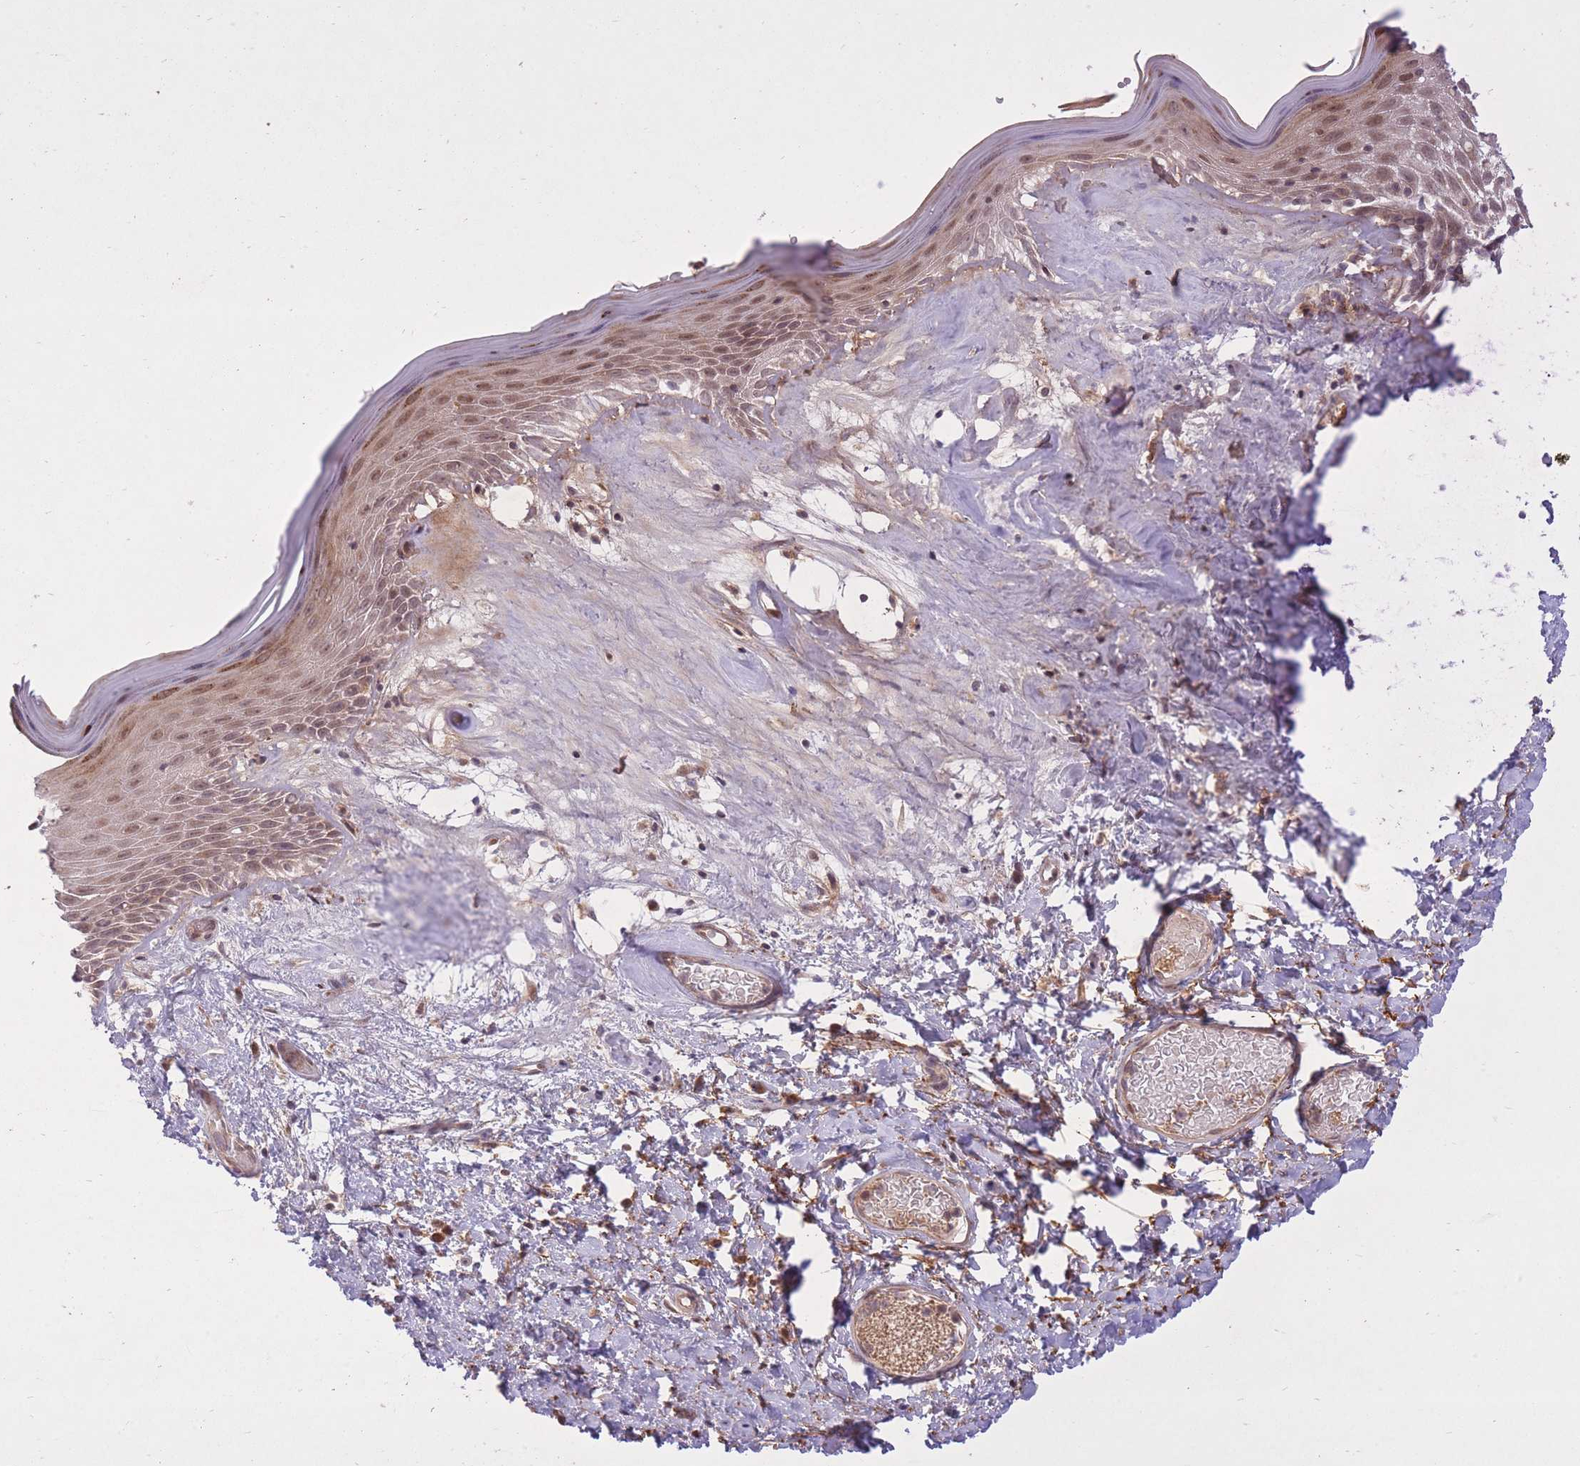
{"staining": {"intensity": "moderate", "quantity": ">75%", "location": "cytoplasmic/membranous,nuclear"}, "tissue": "skin", "cell_type": "Epidermal cells", "image_type": "normal", "snomed": [{"axis": "morphology", "description": "Normal tissue, NOS"}, {"axis": "morphology", "description": "Inflammation, NOS"}, {"axis": "topography", "description": "Vulva"}], "caption": "Benign skin displays moderate cytoplasmic/membranous,nuclear expression in approximately >75% of epidermal cells, visualized by immunohistochemistry.", "gene": "ZNF391", "patient": {"sex": "female", "age": 86}}